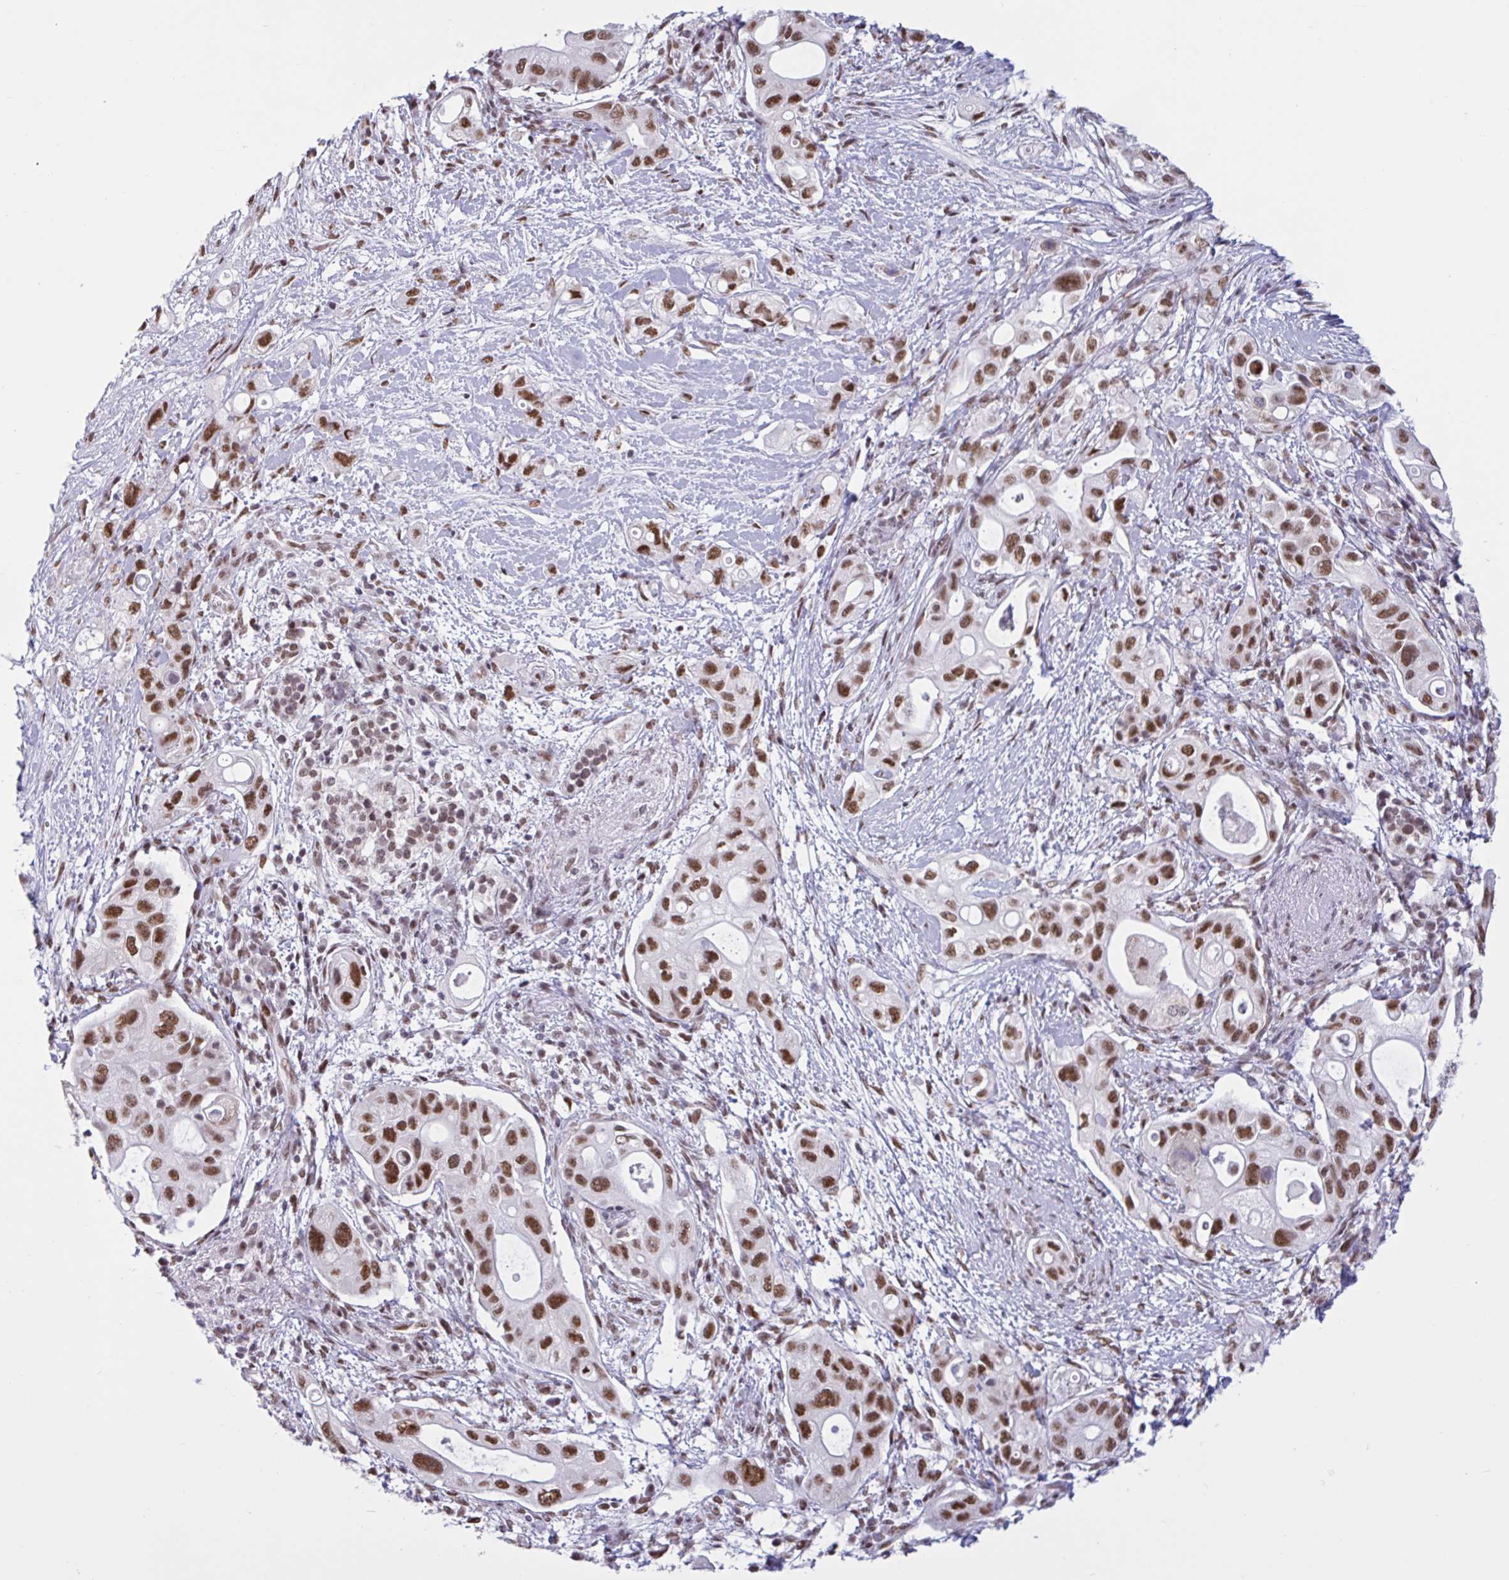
{"staining": {"intensity": "strong", "quantity": ">75%", "location": "nuclear"}, "tissue": "pancreatic cancer", "cell_type": "Tumor cells", "image_type": "cancer", "snomed": [{"axis": "morphology", "description": "Adenocarcinoma, NOS"}, {"axis": "topography", "description": "Pancreas"}], "caption": "Strong nuclear protein staining is appreciated in approximately >75% of tumor cells in pancreatic adenocarcinoma.", "gene": "CBFA2T2", "patient": {"sex": "female", "age": 72}}